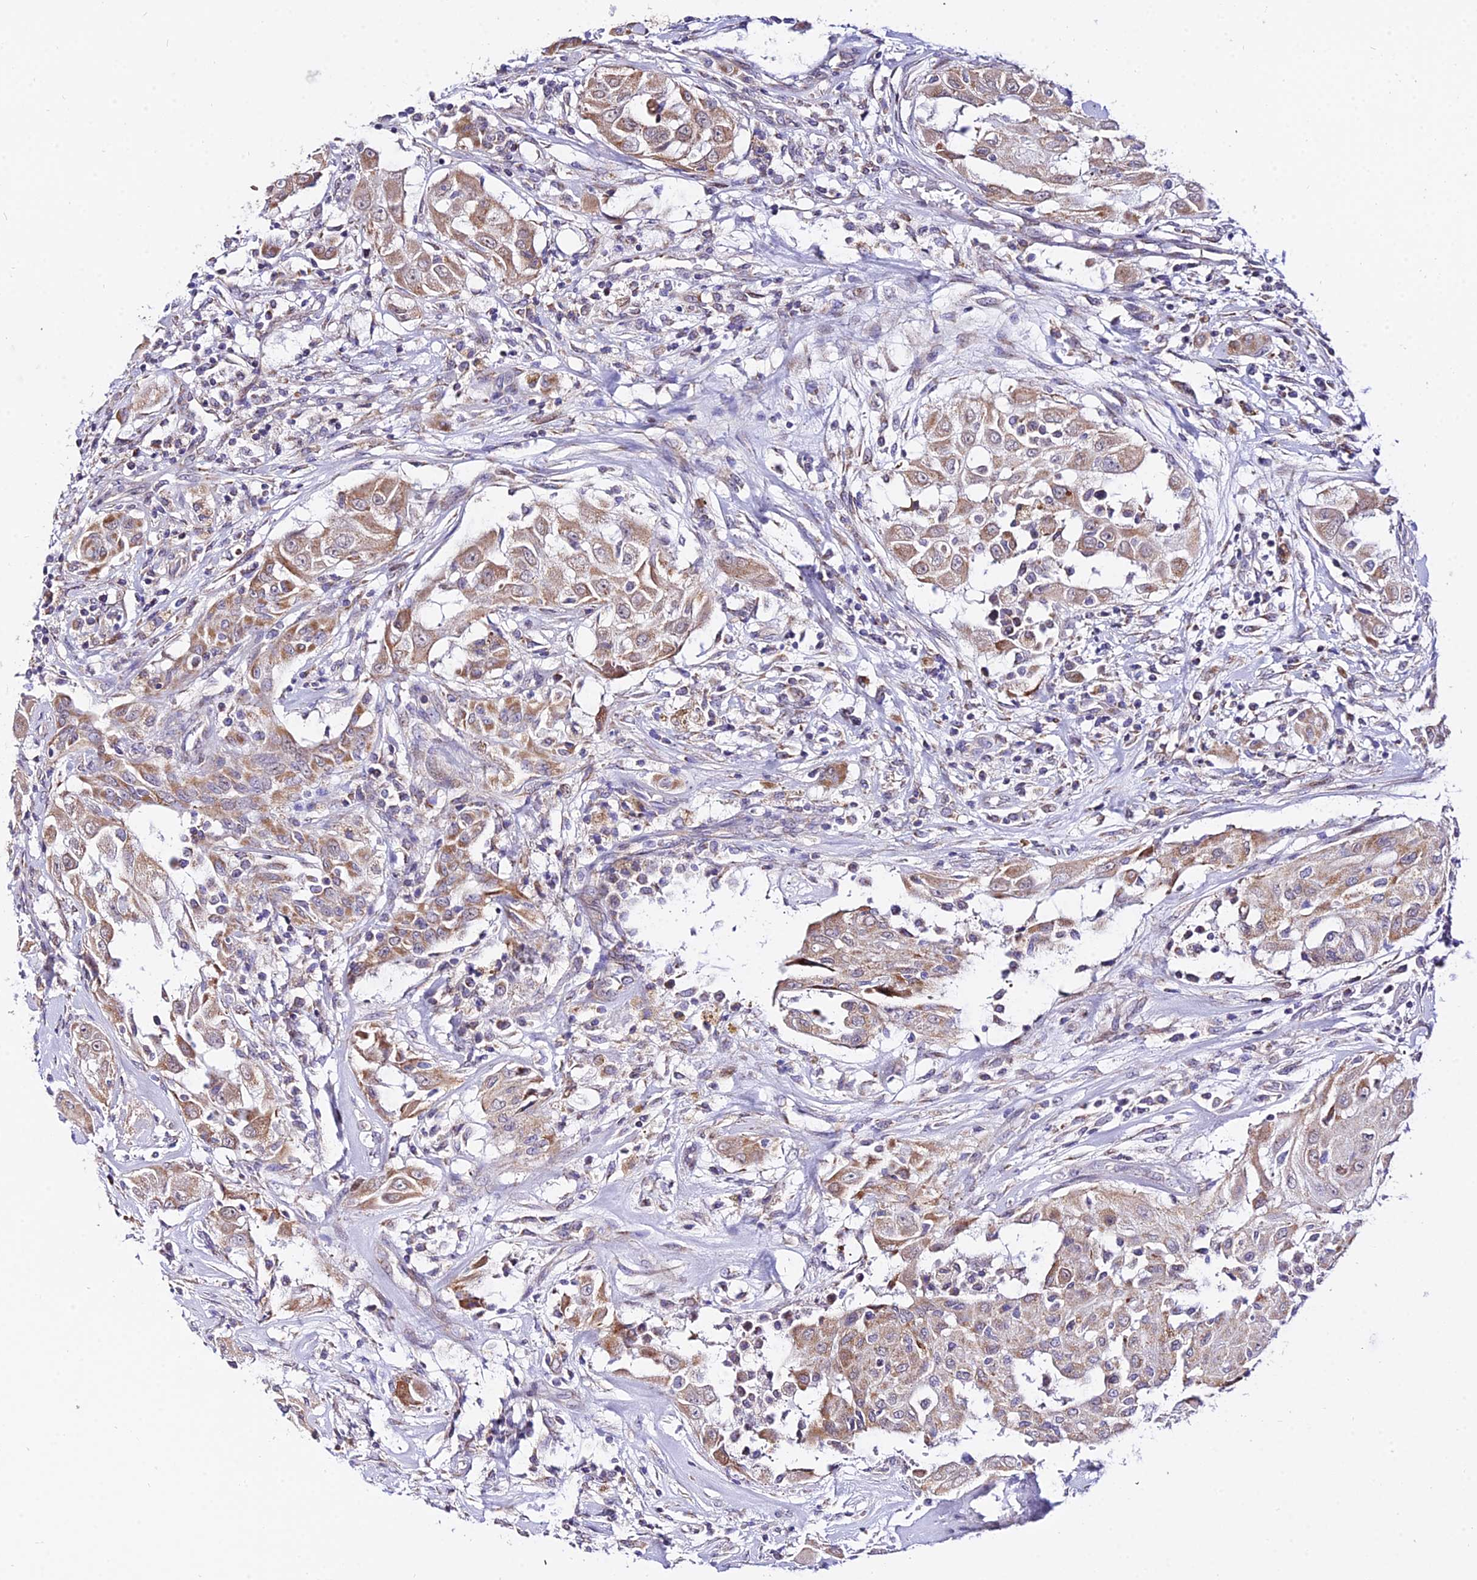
{"staining": {"intensity": "moderate", "quantity": ">75%", "location": "cytoplasmic/membranous"}, "tissue": "thyroid cancer", "cell_type": "Tumor cells", "image_type": "cancer", "snomed": [{"axis": "morphology", "description": "Papillary adenocarcinoma, NOS"}, {"axis": "topography", "description": "Thyroid gland"}], "caption": "Protein analysis of thyroid cancer tissue demonstrates moderate cytoplasmic/membranous expression in about >75% of tumor cells.", "gene": "ATP5PB", "patient": {"sex": "female", "age": 59}}